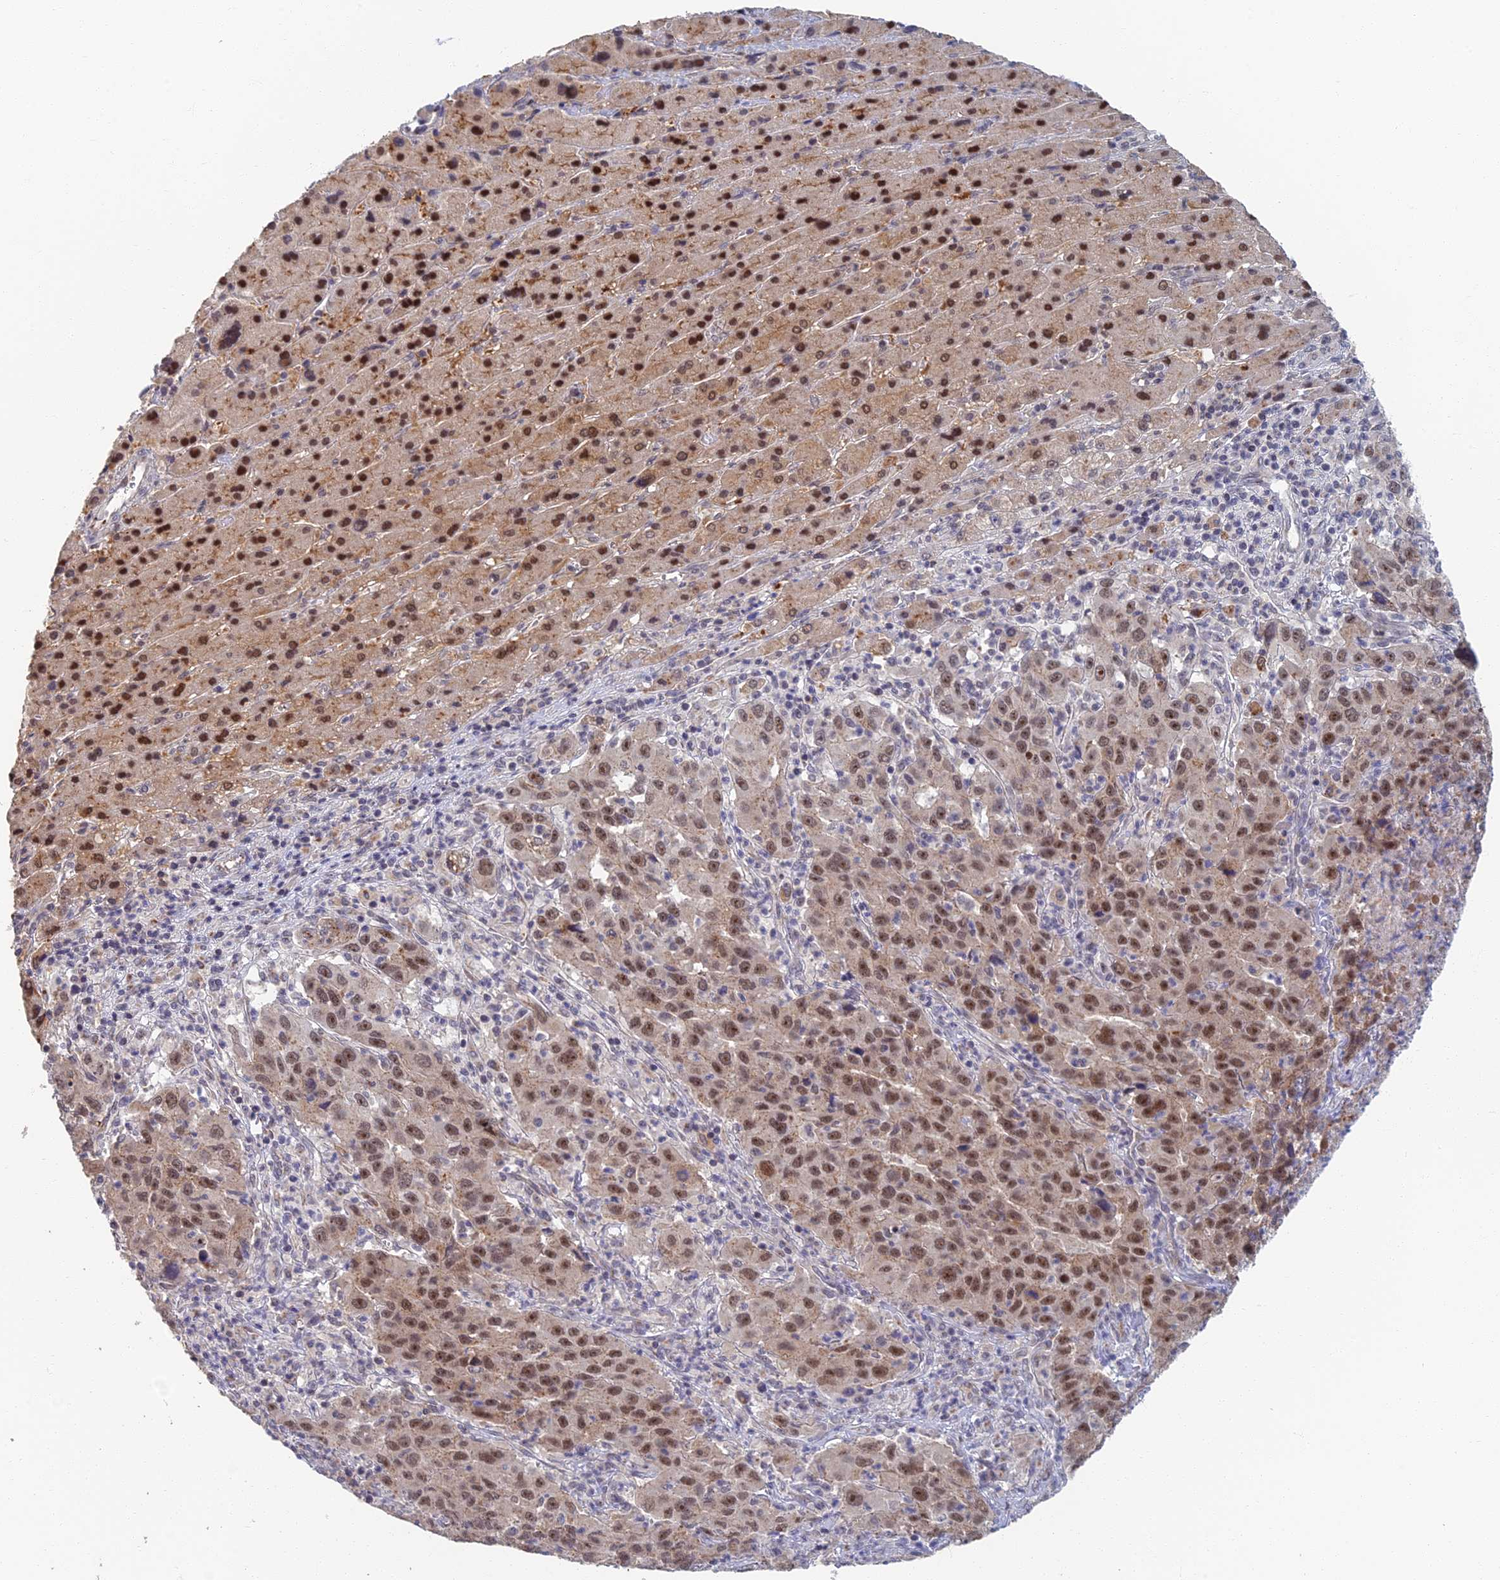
{"staining": {"intensity": "moderate", "quantity": ">75%", "location": "nuclear"}, "tissue": "liver cancer", "cell_type": "Tumor cells", "image_type": "cancer", "snomed": [{"axis": "morphology", "description": "Carcinoma, Hepatocellular, NOS"}, {"axis": "topography", "description": "Liver"}], "caption": "Moderate nuclear positivity is present in approximately >75% of tumor cells in liver cancer (hepatocellular carcinoma).", "gene": "GPATCH1", "patient": {"sex": "male", "age": 63}}